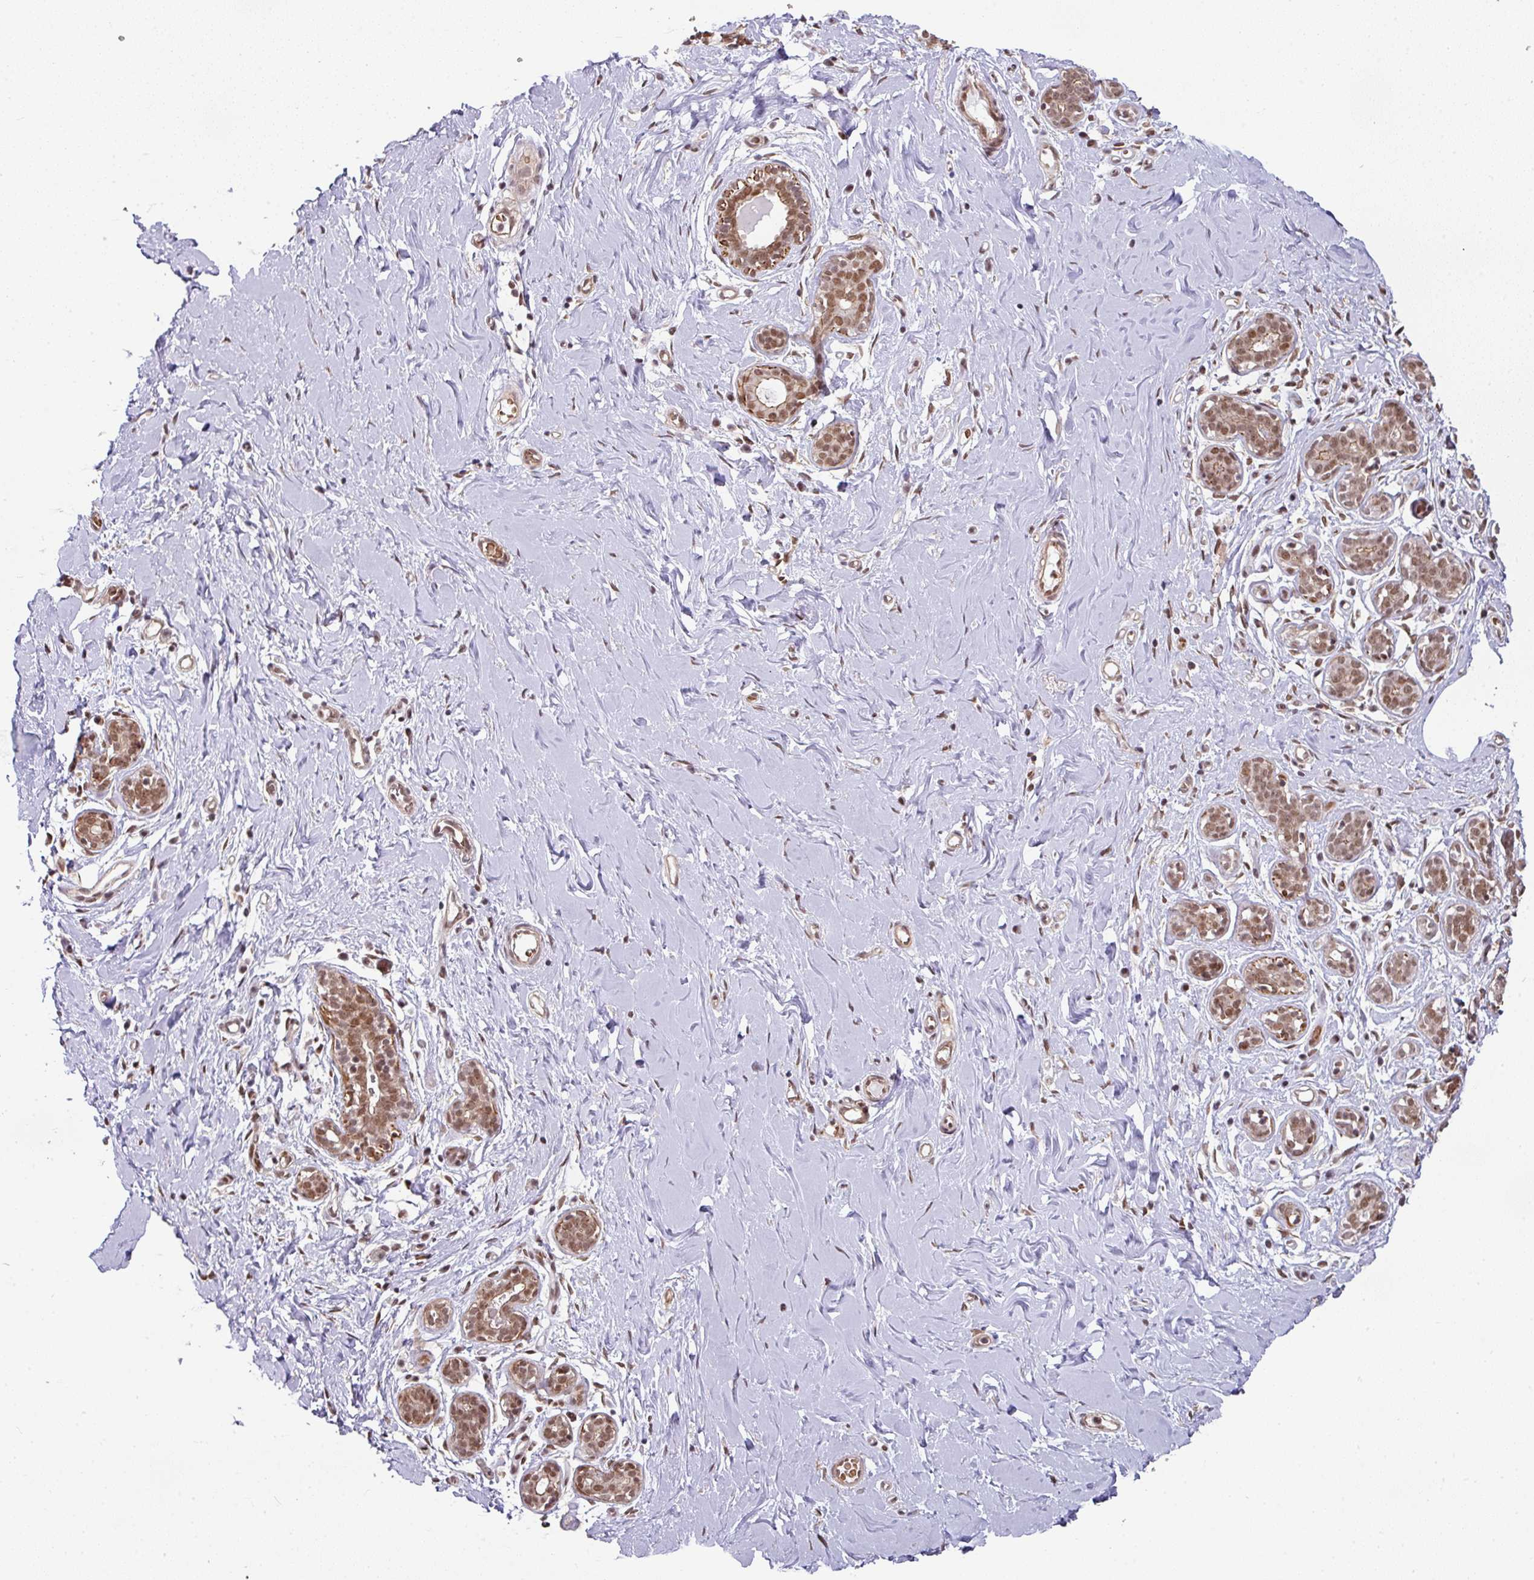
{"staining": {"intensity": "negative", "quantity": "none", "location": "none"}, "tissue": "breast", "cell_type": "Adipocytes", "image_type": "normal", "snomed": [{"axis": "morphology", "description": "Normal tissue, NOS"}, {"axis": "topography", "description": "Breast"}], "caption": "High magnification brightfield microscopy of benign breast stained with DAB (3,3'-diaminobenzidine) (brown) and counterstained with hematoxylin (blue): adipocytes show no significant expression. (DAB immunohistochemistry with hematoxylin counter stain).", "gene": "NCOA5", "patient": {"sex": "female", "age": 27}}